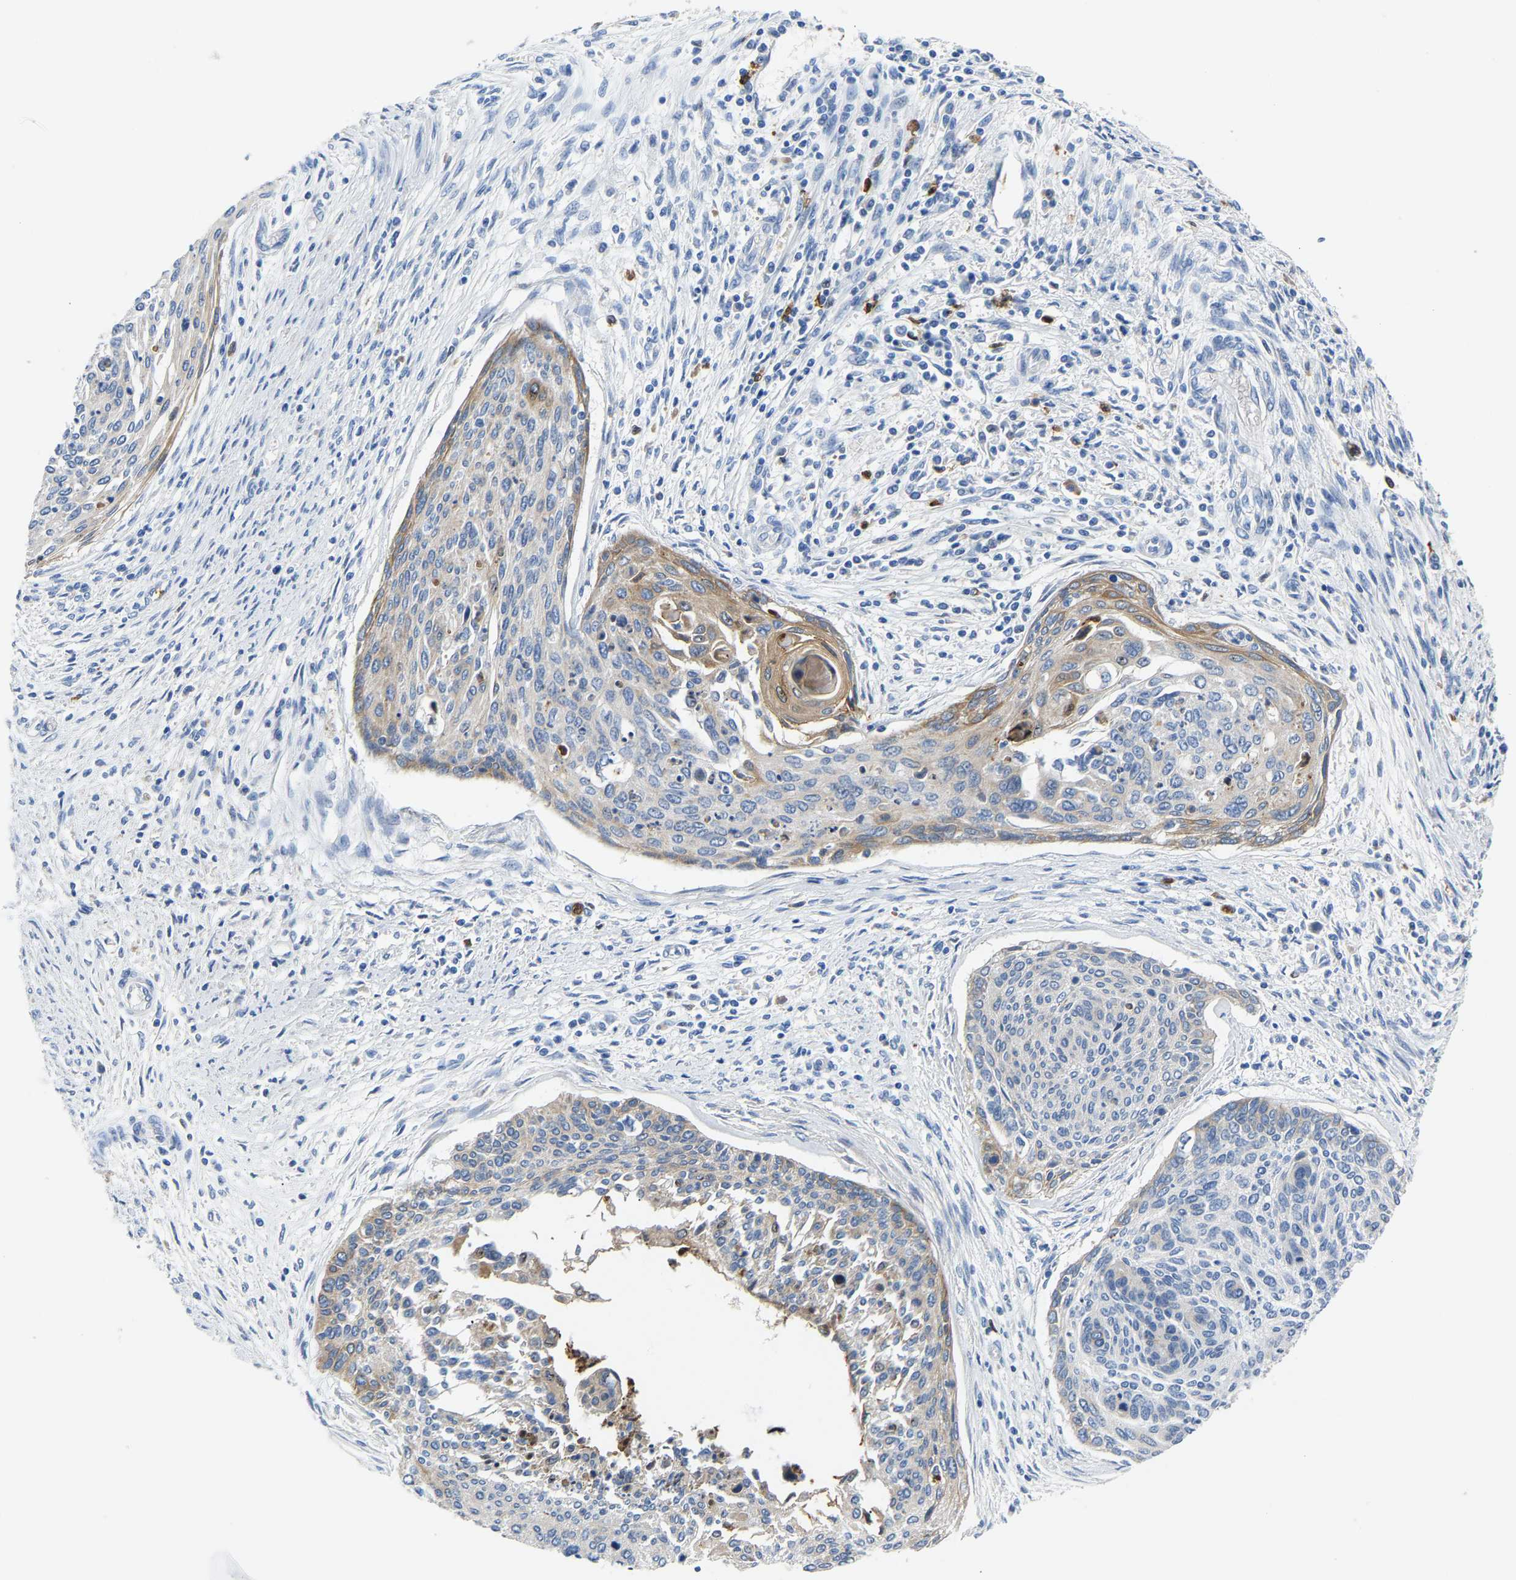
{"staining": {"intensity": "weak", "quantity": "25%-75%", "location": "cytoplasmic/membranous"}, "tissue": "cervical cancer", "cell_type": "Tumor cells", "image_type": "cancer", "snomed": [{"axis": "morphology", "description": "Squamous cell carcinoma, NOS"}, {"axis": "topography", "description": "Cervix"}], "caption": "Protein staining of cervical squamous cell carcinoma tissue reveals weak cytoplasmic/membranous positivity in about 25%-75% of tumor cells.", "gene": "TOR1B", "patient": {"sex": "female", "age": 55}}